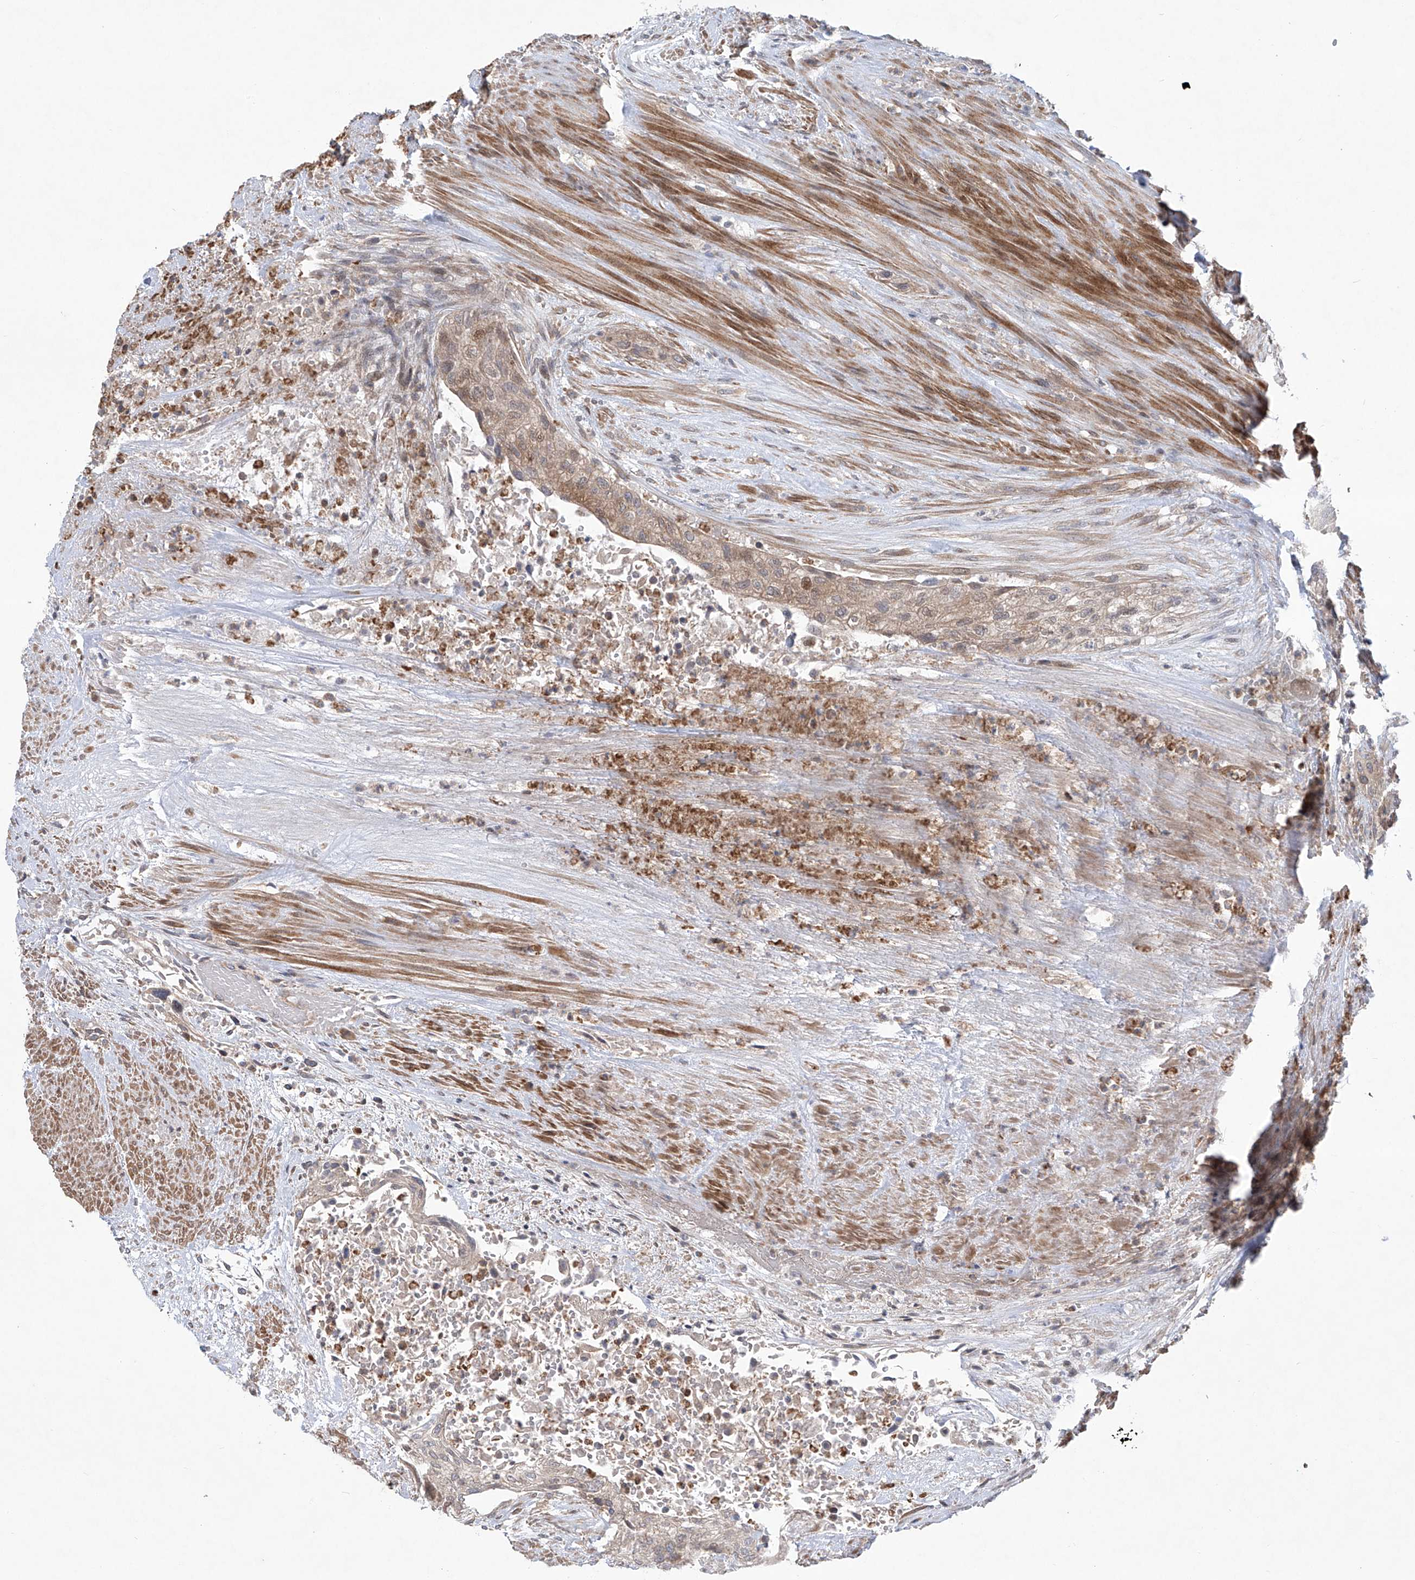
{"staining": {"intensity": "weak", "quantity": "25%-75%", "location": "cytoplasmic/membranous"}, "tissue": "urothelial cancer", "cell_type": "Tumor cells", "image_type": "cancer", "snomed": [{"axis": "morphology", "description": "Urothelial carcinoma, High grade"}, {"axis": "topography", "description": "Urinary bladder"}], "caption": "Urothelial cancer stained with immunohistochemistry displays weak cytoplasmic/membranous staining in approximately 25%-75% of tumor cells.", "gene": "KLC4", "patient": {"sex": "male", "age": 35}}